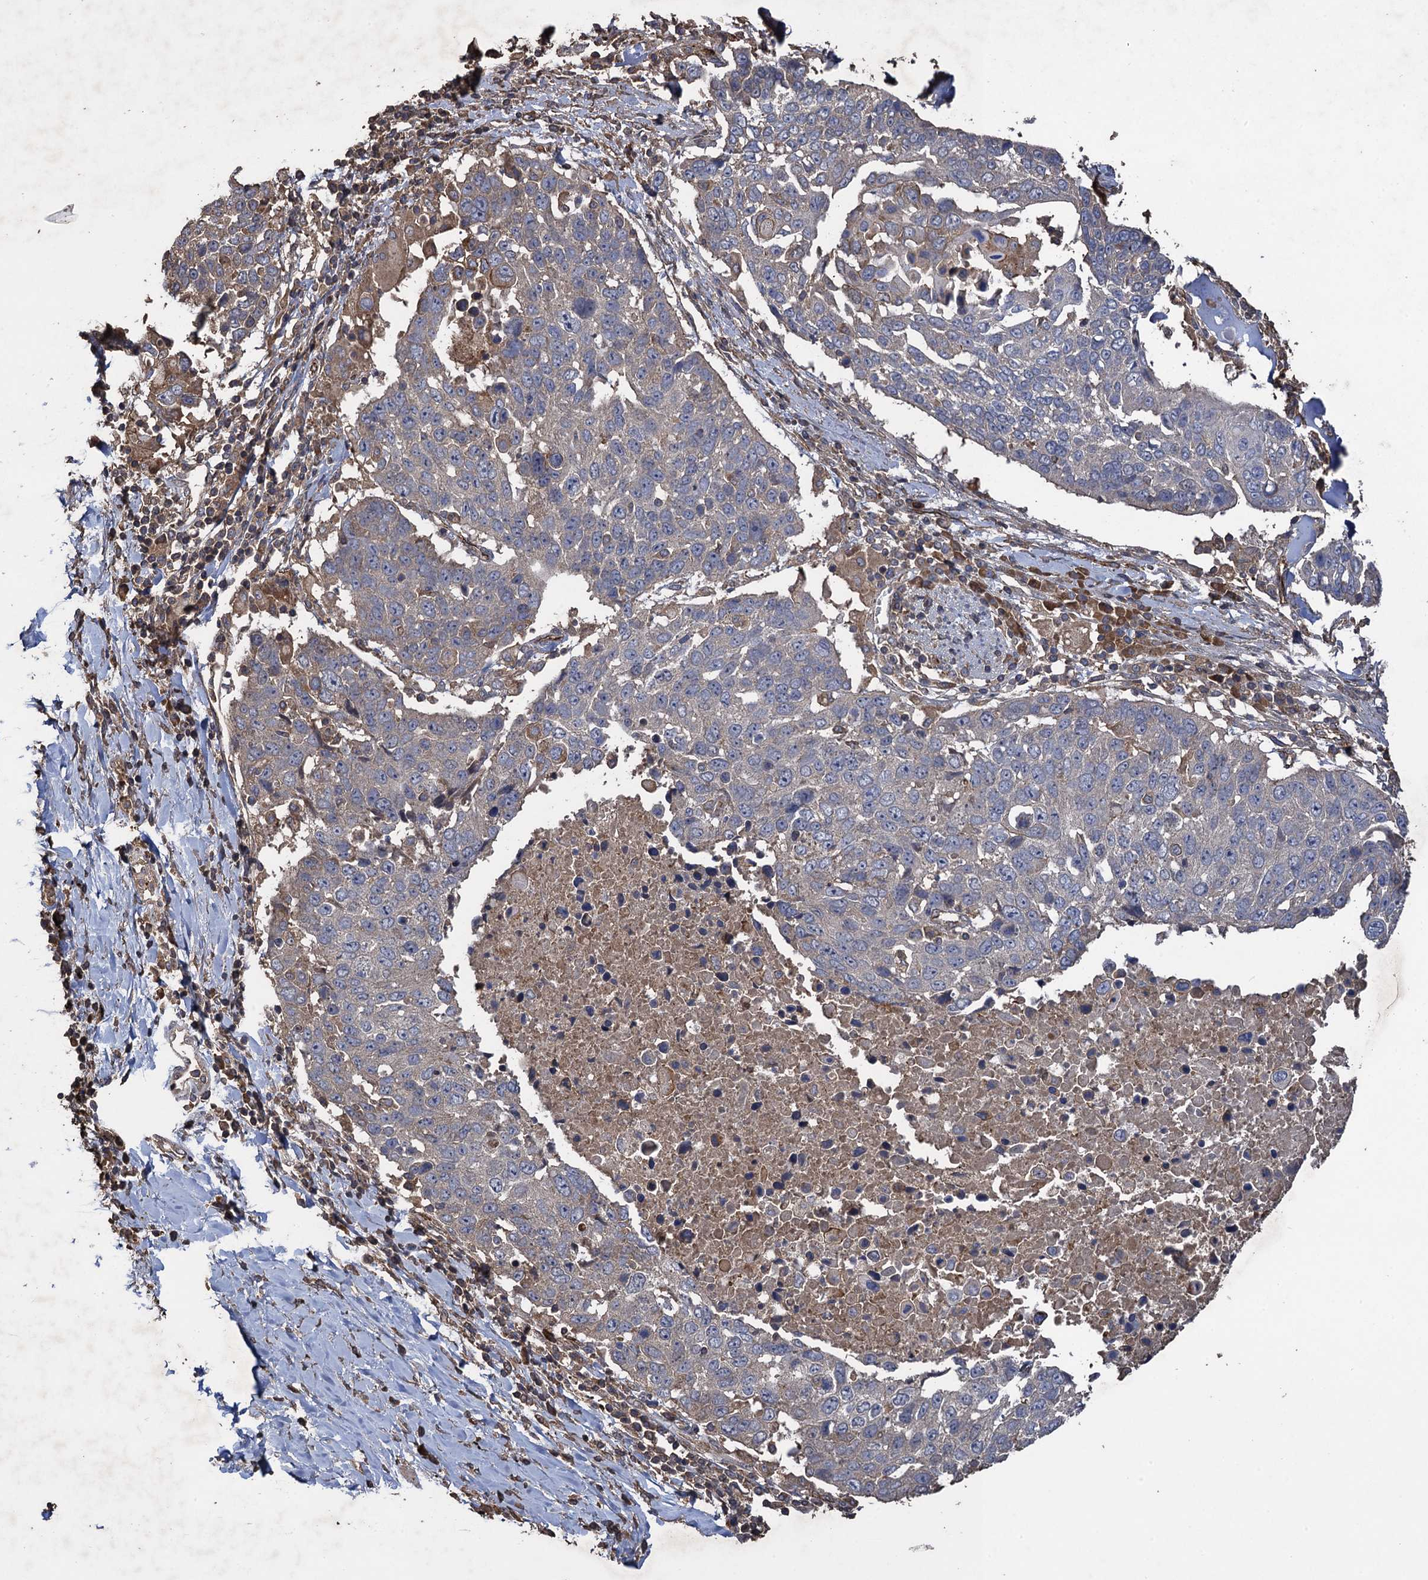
{"staining": {"intensity": "negative", "quantity": "none", "location": "none"}, "tissue": "lung cancer", "cell_type": "Tumor cells", "image_type": "cancer", "snomed": [{"axis": "morphology", "description": "Squamous cell carcinoma, NOS"}, {"axis": "topography", "description": "Lung"}], "caption": "A high-resolution image shows IHC staining of lung cancer (squamous cell carcinoma), which reveals no significant expression in tumor cells. The staining is performed using DAB (3,3'-diaminobenzidine) brown chromogen with nuclei counter-stained in using hematoxylin.", "gene": "TXNDC11", "patient": {"sex": "male", "age": 66}}